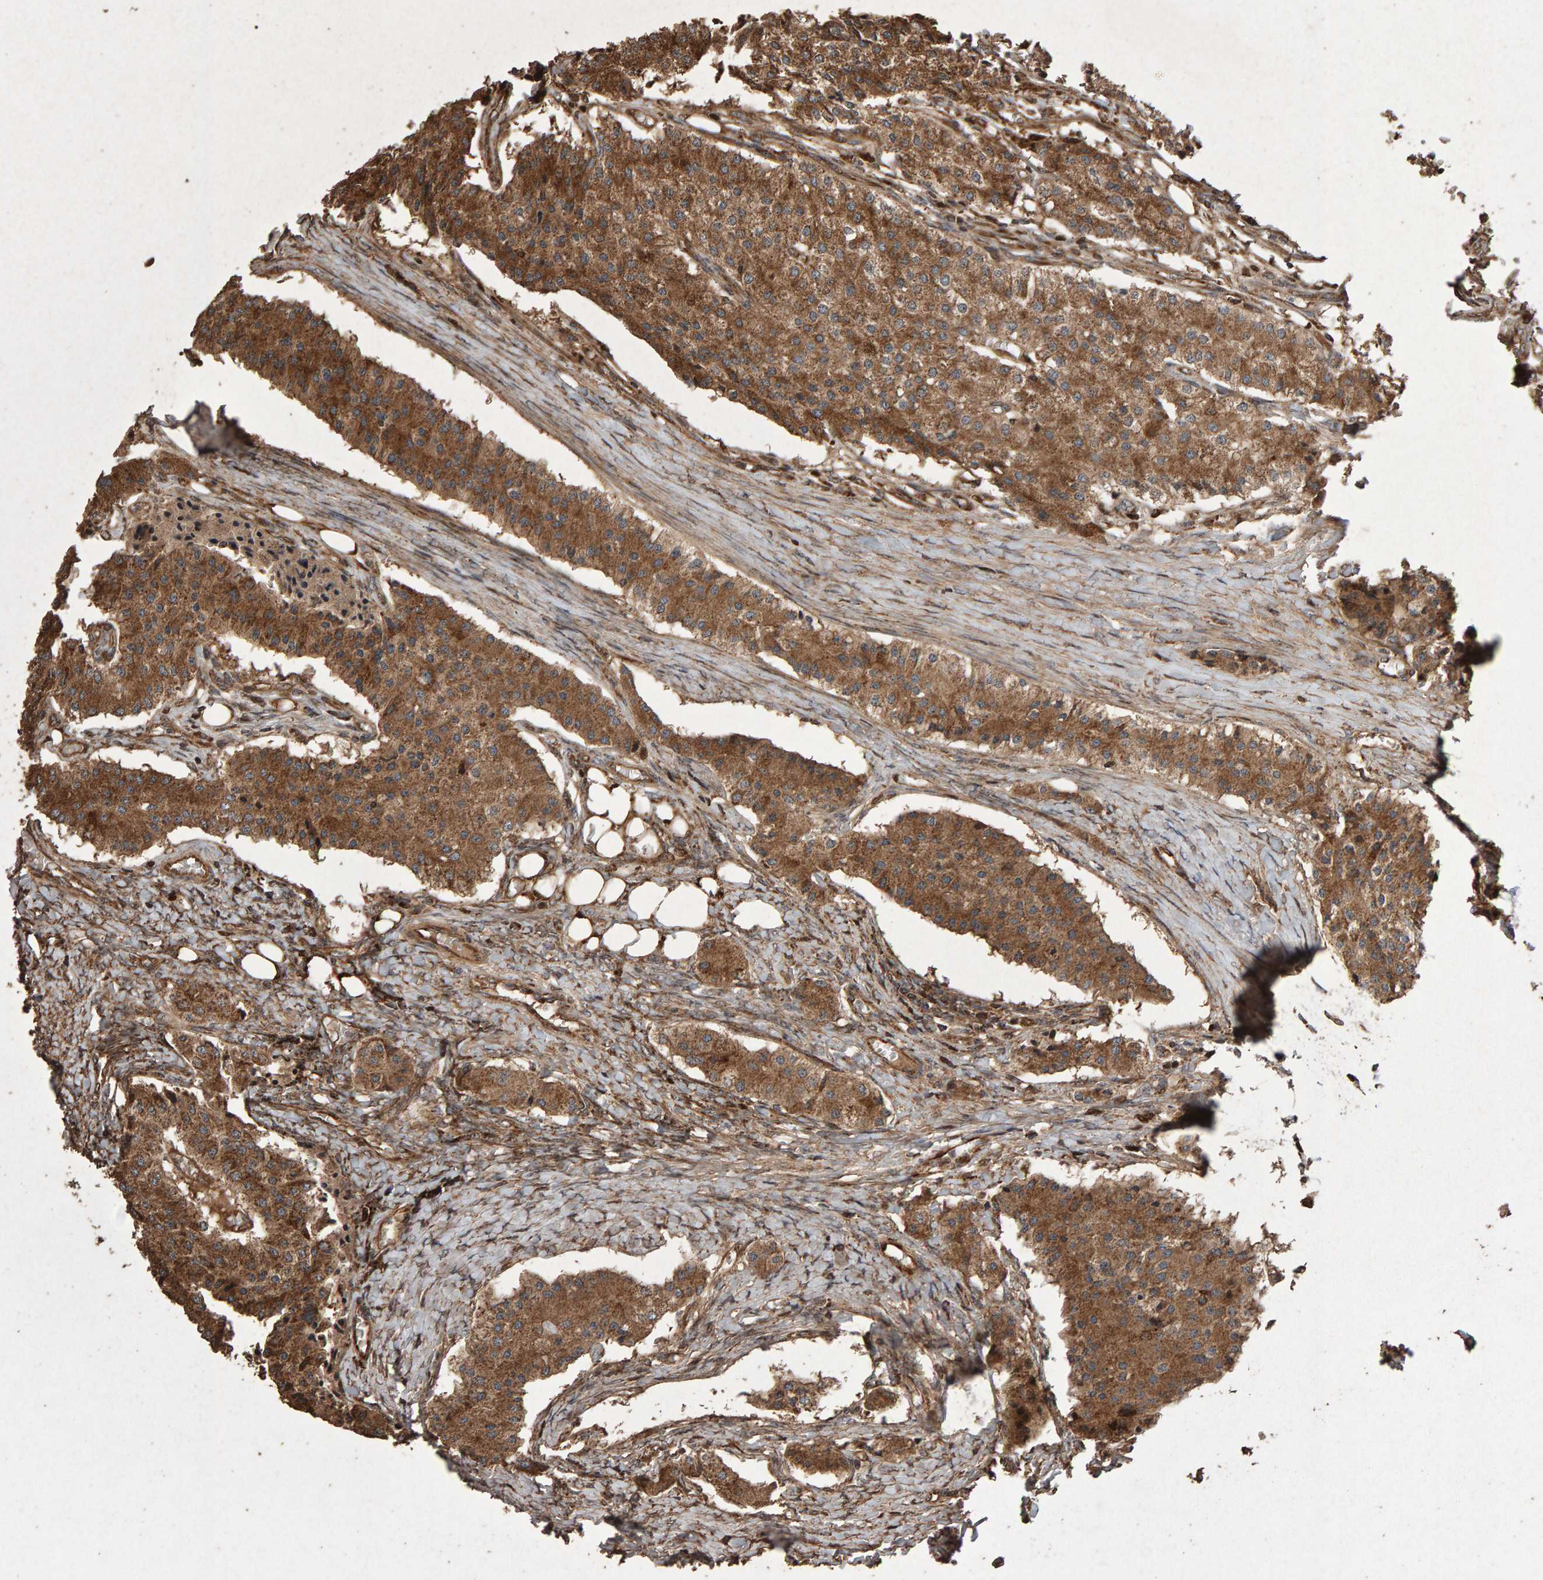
{"staining": {"intensity": "moderate", "quantity": ">75%", "location": "cytoplasmic/membranous"}, "tissue": "carcinoid", "cell_type": "Tumor cells", "image_type": "cancer", "snomed": [{"axis": "morphology", "description": "Carcinoid, malignant, NOS"}, {"axis": "topography", "description": "Colon"}], "caption": "Human carcinoid (malignant) stained with a brown dye exhibits moderate cytoplasmic/membranous positive expression in about >75% of tumor cells.", "gene": "OSBP2", "patient": {"sex": "female", "age": 52}}